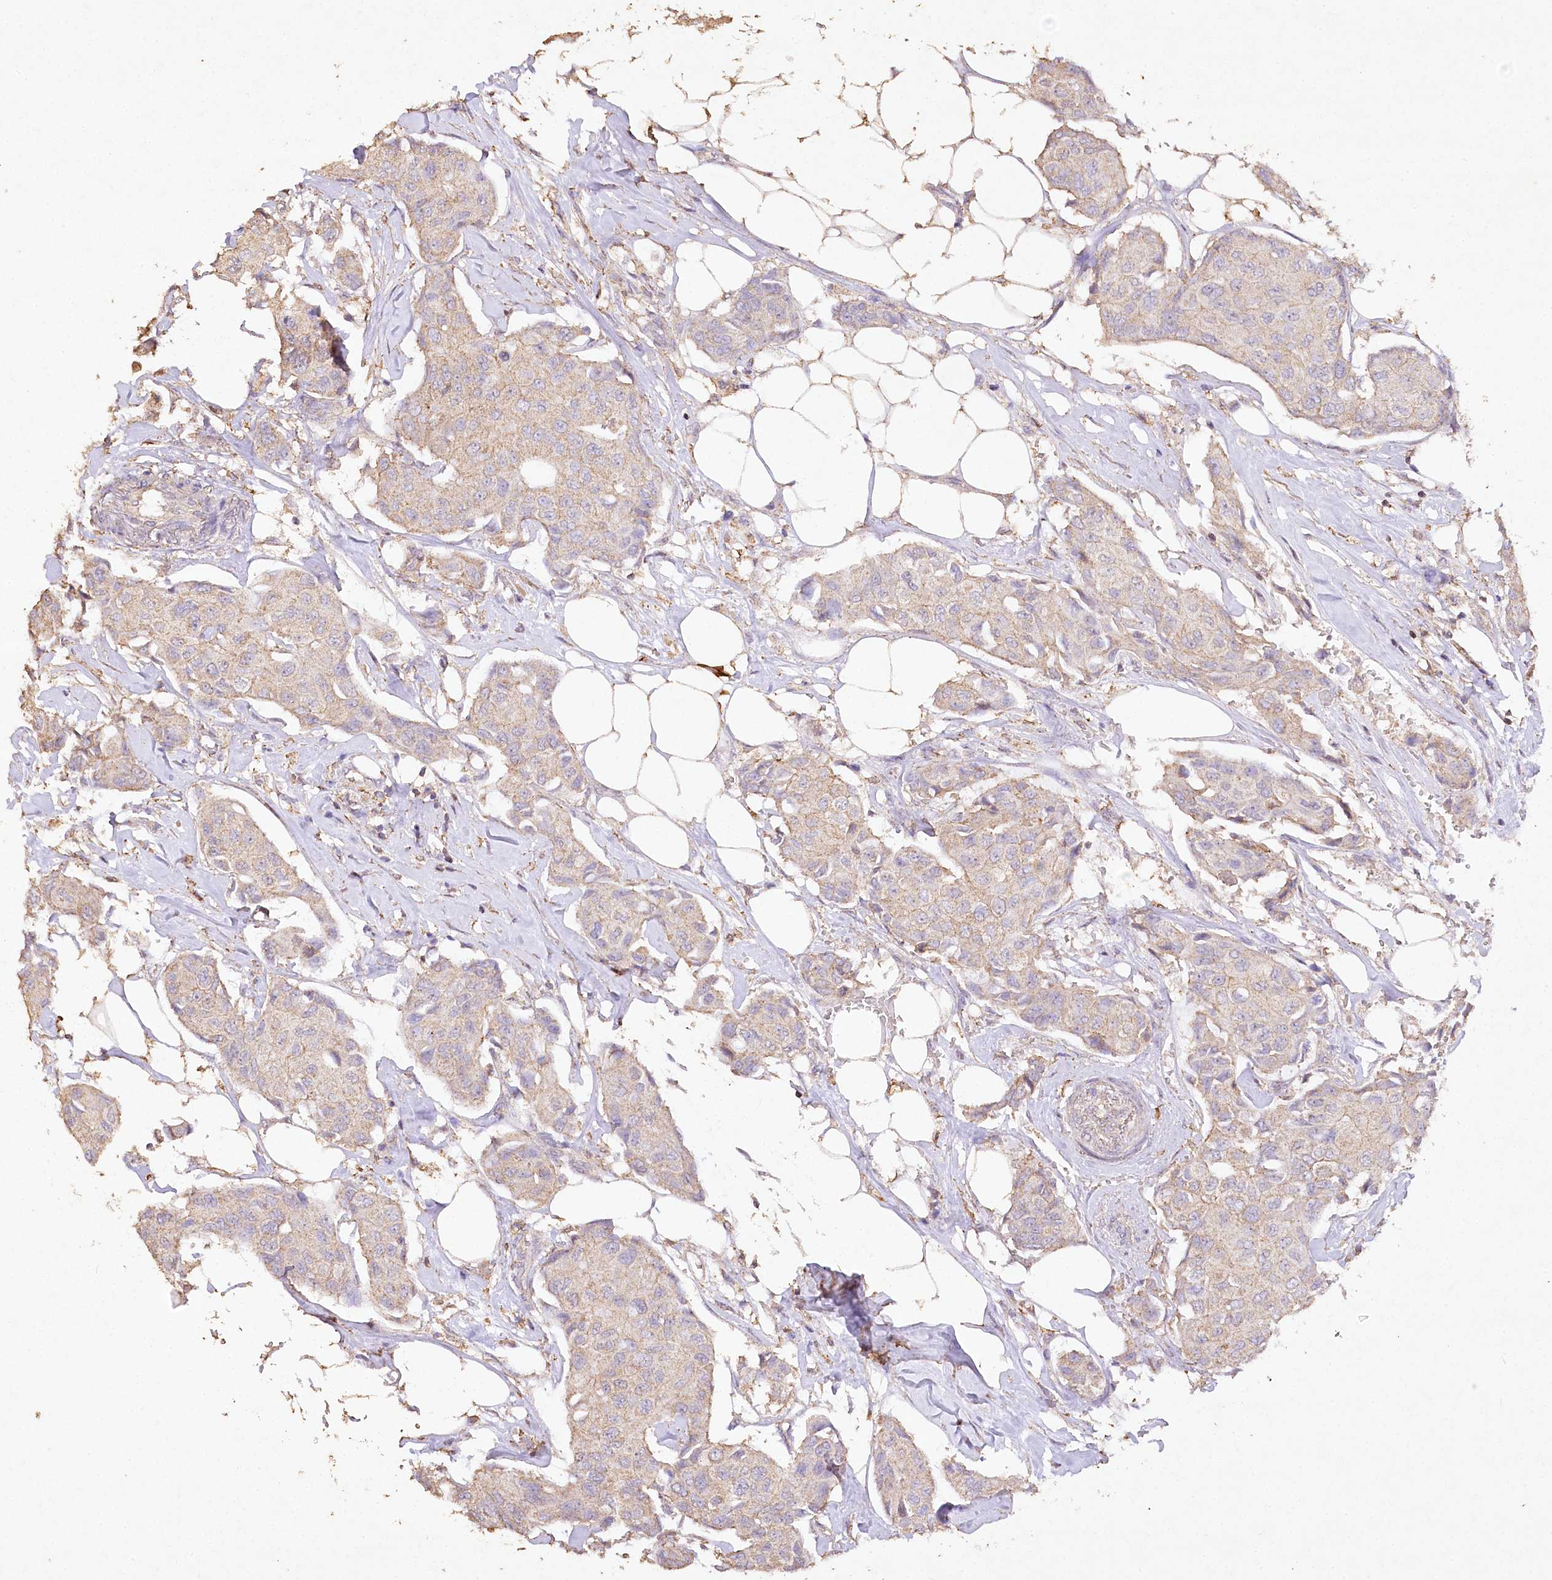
{"staining": {"intensity": "weak", "quantity": ">75%", "location": "cytoplasmic/membranous"}, "tissue": "breast cancer", "cell_type": "Tumor cells", "image_type": "cancer", "snomed": [{"axis": "morphology", "description": "Duct carcinoma"}, {"axis": "topography", "description": "Breast"}], "caption": "Breast cancer stained for a protein exhibits weak cytoplasmic/membranous positivity in tumor cells.", "gene": "IREB2", "patient": {"sex": "female", "age": 80}}